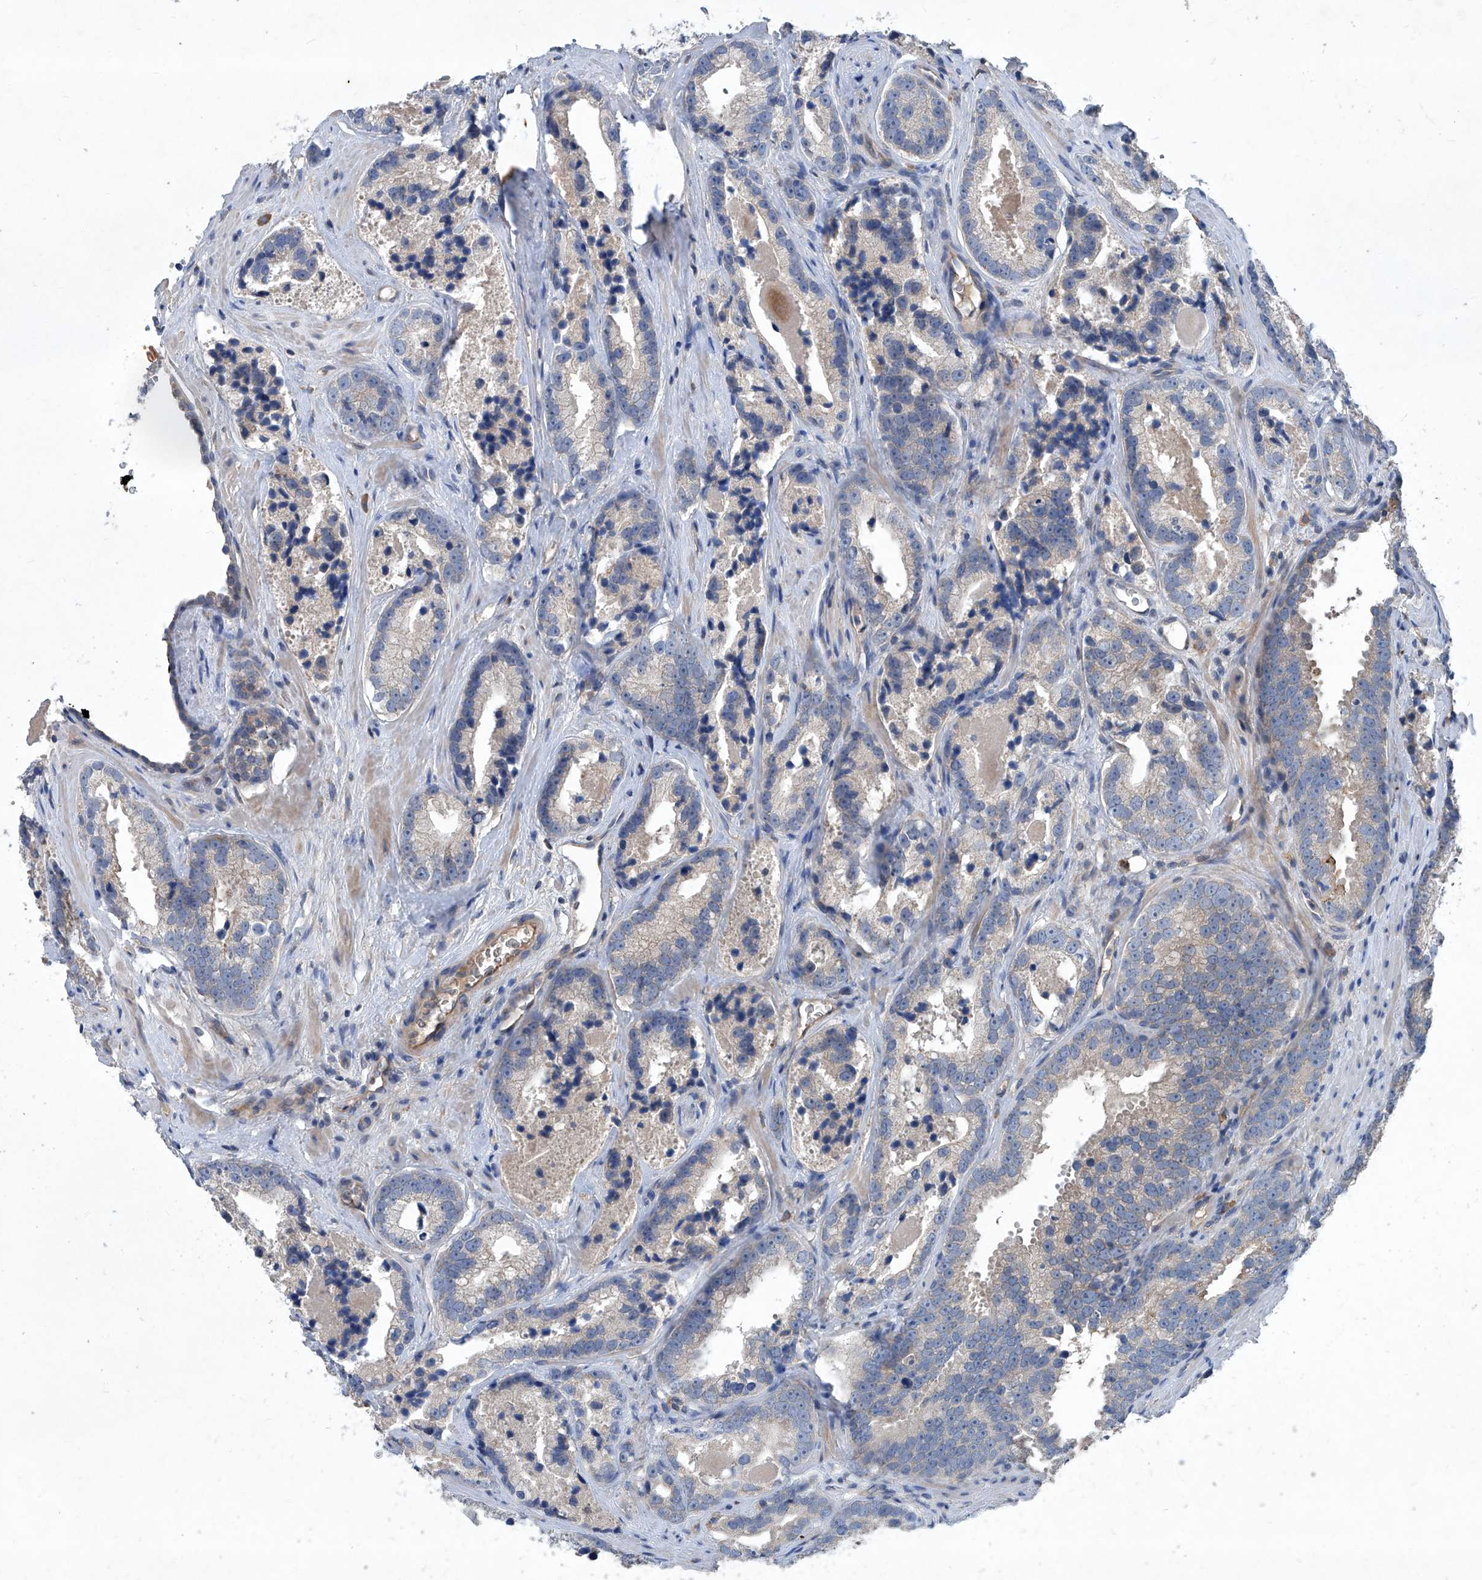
{"staining": {"intensity": "negative", "quantity": "none", "location": "none"}, "tissue": "prostate cancer", "cell_type": "Tumor cells", "image_type": "cancer", "snomed": [{"axis": "morphology", "description": "Adenocarcinoma, High grade"}, {"axis": "topography", "description": "Prostate"}], "caption": "Immunohistochemistry (IHC) photomicrograph of human adenocarcinoma (high-grade) (prostate) stained for a protein (brown), which shows no positivity in tumor cells.", "gene": "EPHA8", "patient": {"sex": "male", "age": 62}}